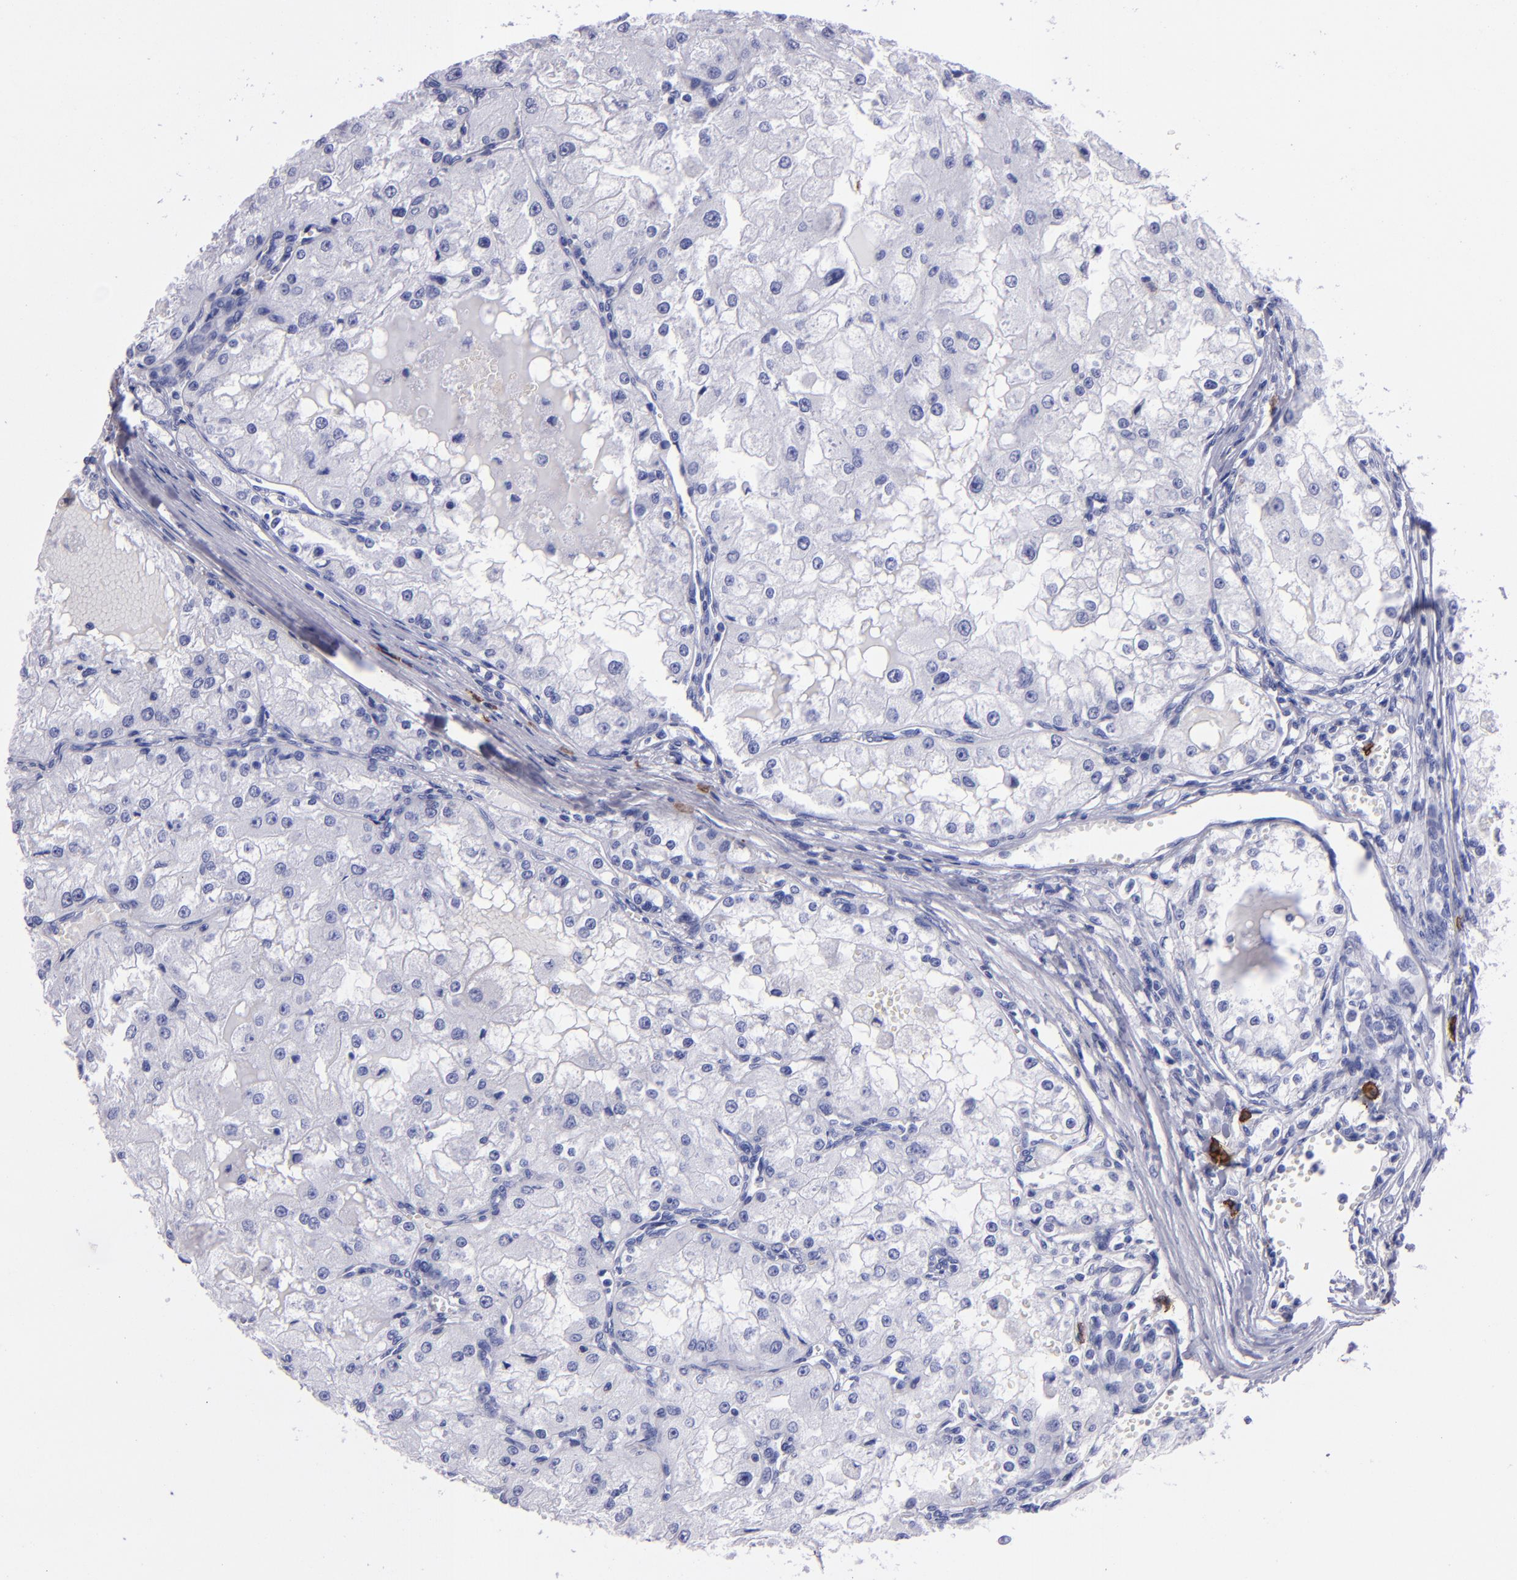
{"staining": {"intensity": "negative", "quantity": "none", "location": "none"}, "tissue": "renal cancer", "cell_type": "Tumor cells", "image_type": "cancer", "snomed": [{"axis": "morphology", "description": "Adenocarcinoma, NOS"}, {"axis": "topography", "description": "Kidney"}], "caption": "Adenocarcinoma (renal) was stained to show a protein in brown. There is no significant staining in tumor cells.", "gene": "CD38", "patient": {"sex": "female", "age": 74}}